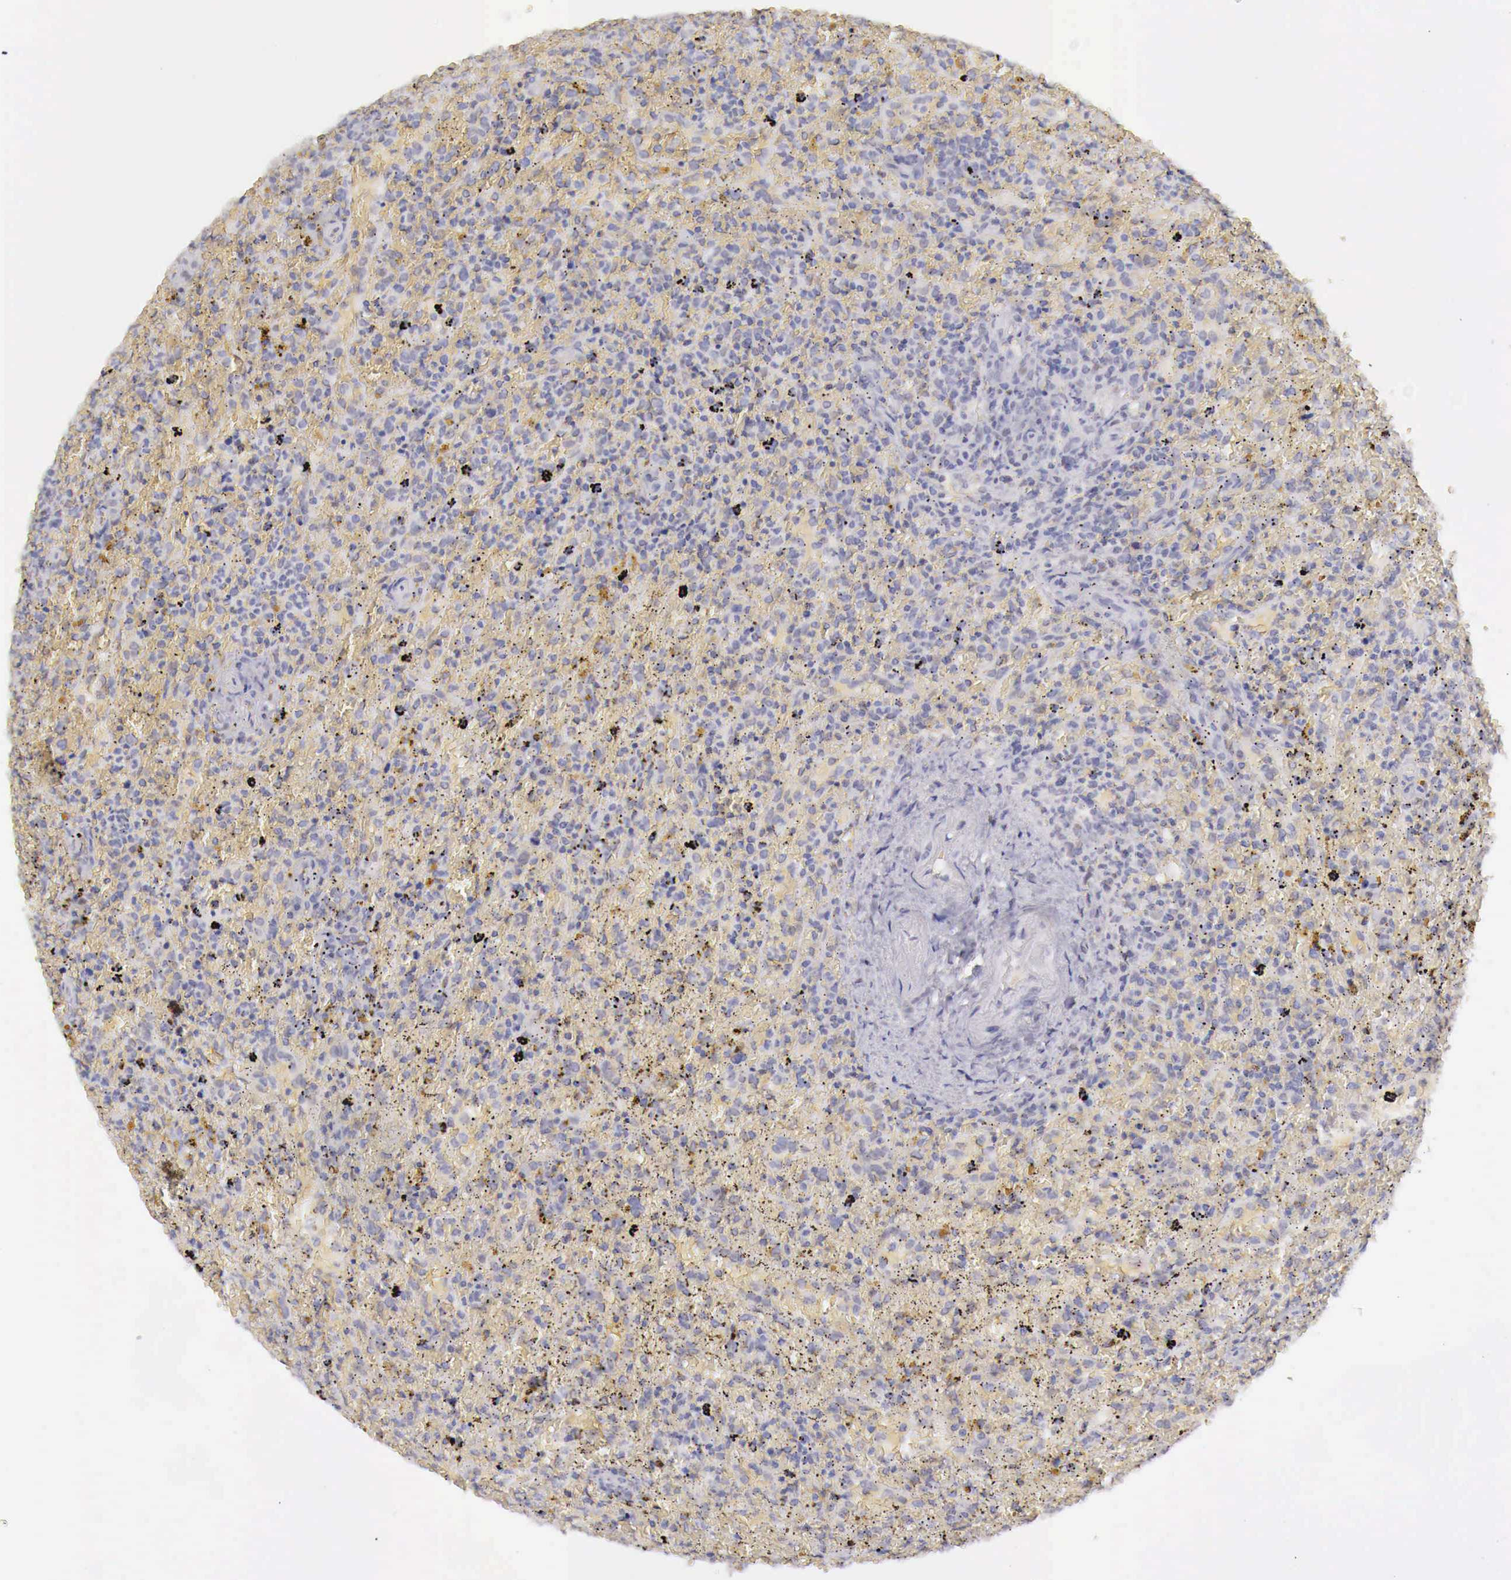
{"staining": {"intensity": "negative", "quantity": "none", "location": "none"}, "tissue": "lymphoma", "cell_type": "Tumor cells", "image_type": "cancer", "snomed": [{"axis": "morphology", "description": "Malignant lymphoma, non-Hodgkin's type, High grade"}, {"axis": "topography", "description": "Spleen"}, {"axis": "topography", "description": "Lymph node"}], "caption": "Malignant lymphoma, non-Hodgkin's type (high-grade) stained for a protein using immunohistochemistry reveals no expression tumor cells.", "gene": "UBA1", "patient": {"sex": "female", "age": 70}}